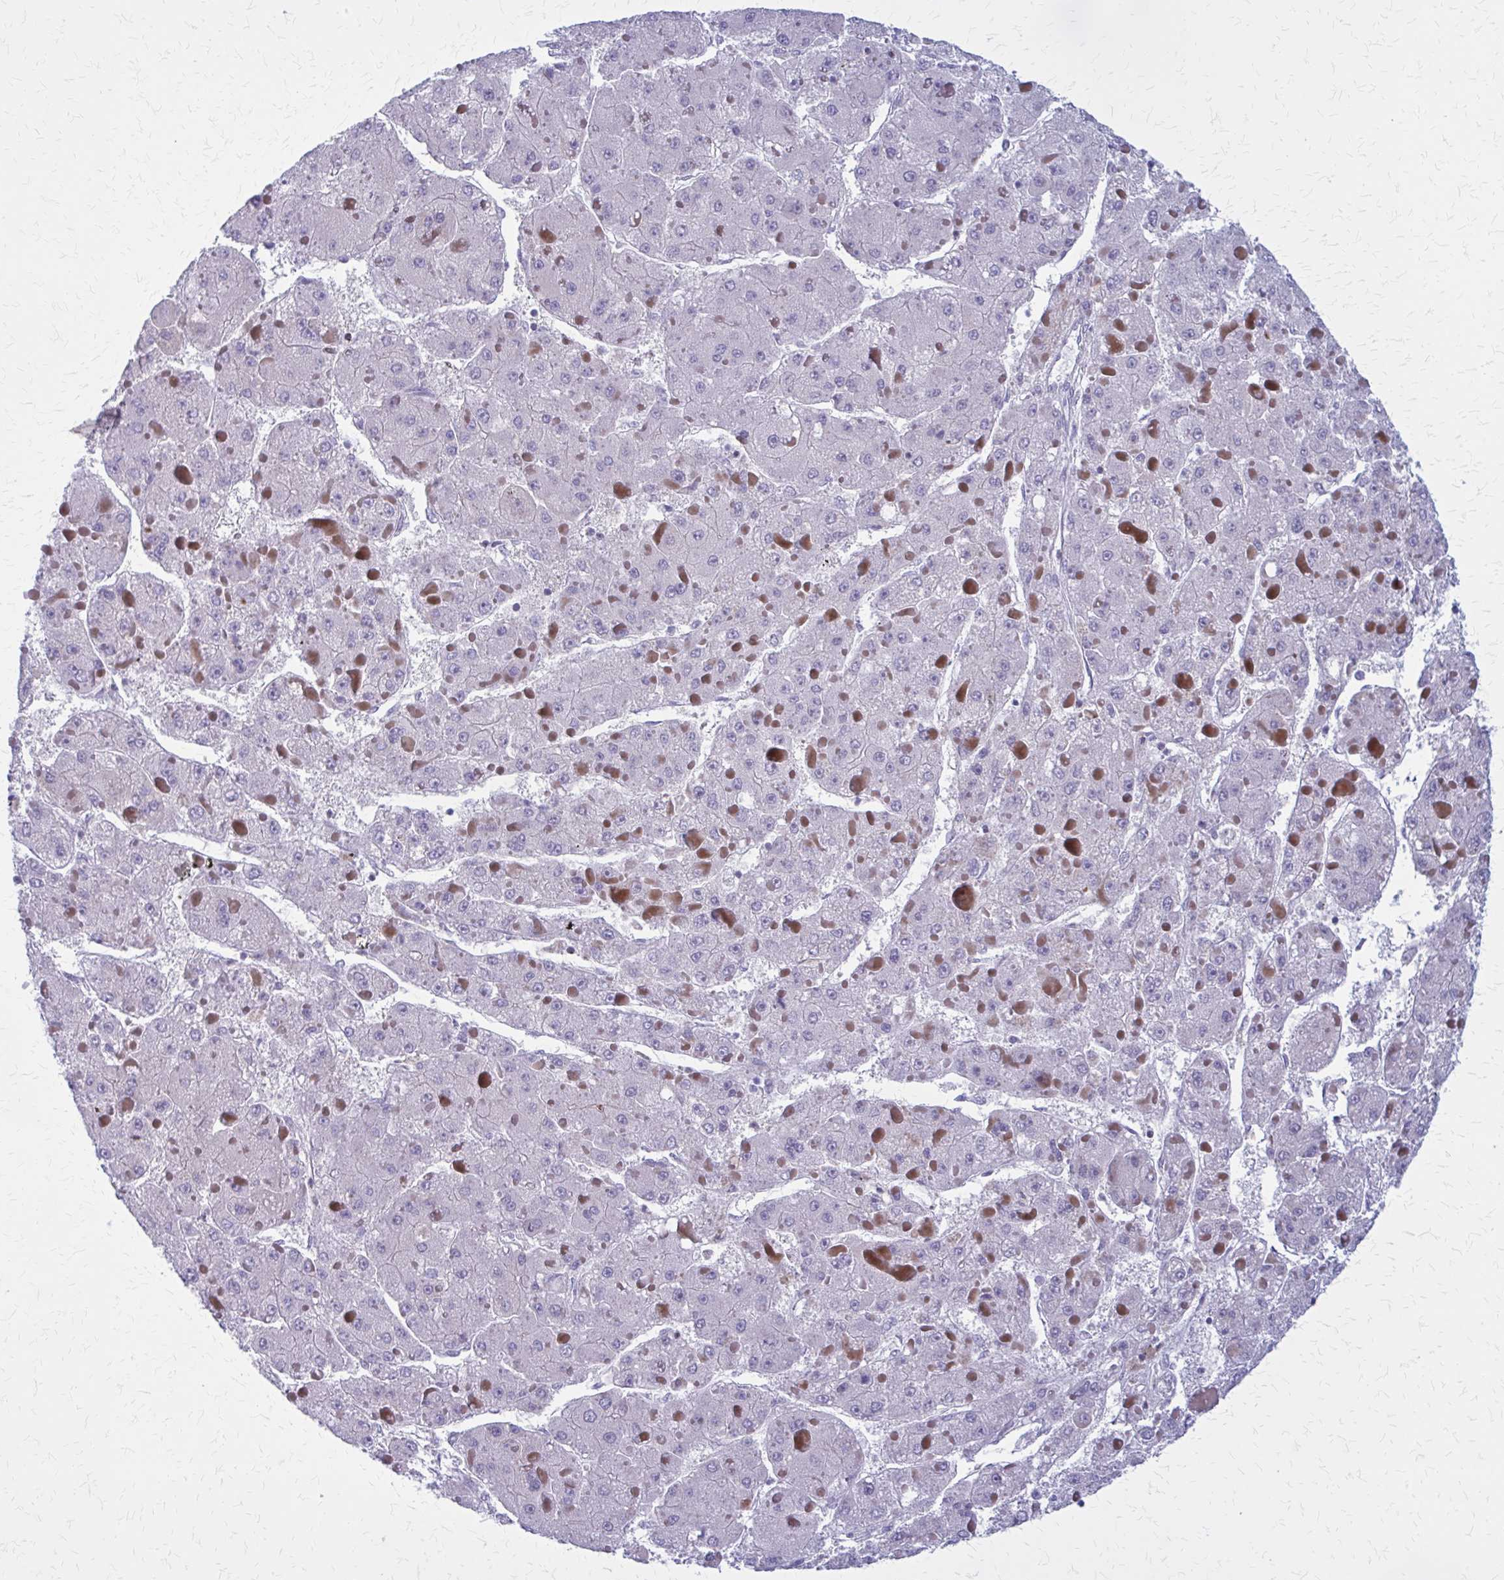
{"staining": {"intensity": "negative", "quantity": "none", "location": "none"}, "tissue": "liver cancer", "cell_type": "Tumor cells", "image_type": "cancer", "snomed": [{"axis": "morphology", "description": "Carcinoma, Hepatocellular, NOS"}, {"axis": "topography", "description": "Liver"}], "caption": "The image reveals no significant positivity in tumor cells of liver cancer (hepatocellular carcinoma). (DAB immunohistochemistry with hematoxylin counter stain).", "gene": "PEDS1", "patient": {"sex": "female", "age": 73}}